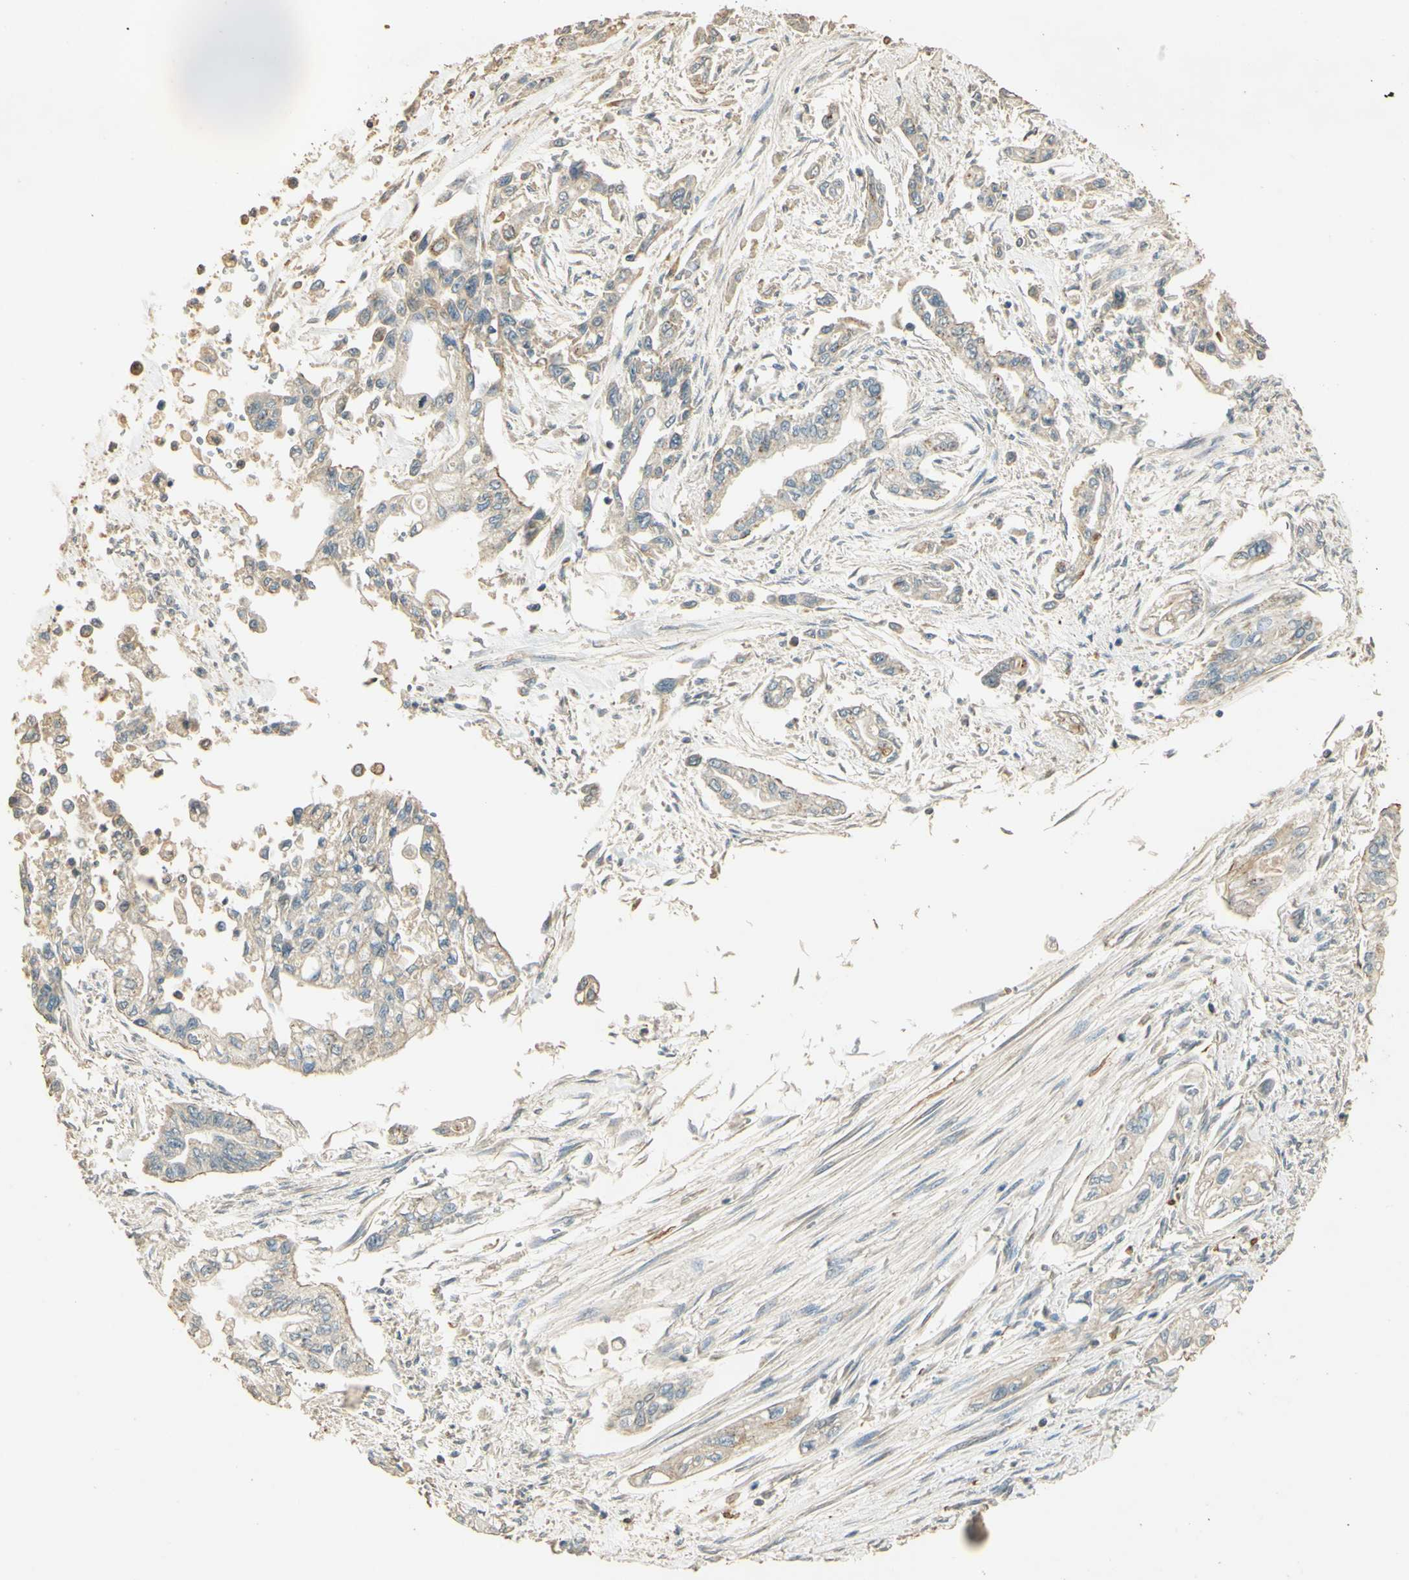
{"staining": {"intensity": "weak", "quantity": "25%-75%", "location": "cytoplasmic/membranous"}, "tissue": "pancreatic cancer", "cell_type": "Tumor cells", "image_type": "cancer", "snomed": [{"axis": "morphology", "description": "Normal tissue, NOS"}, {"axis": "topography", "description": "Pancreas"}], "caption": "This photomicrograph exhibits IHC staining of pancreatic cancer, with low weak cytoplasmic/membranous positivity in about 25%-75% of tumor cells.", "gene": "UXS1", "patient": {"sex": "male", "age": 42}}